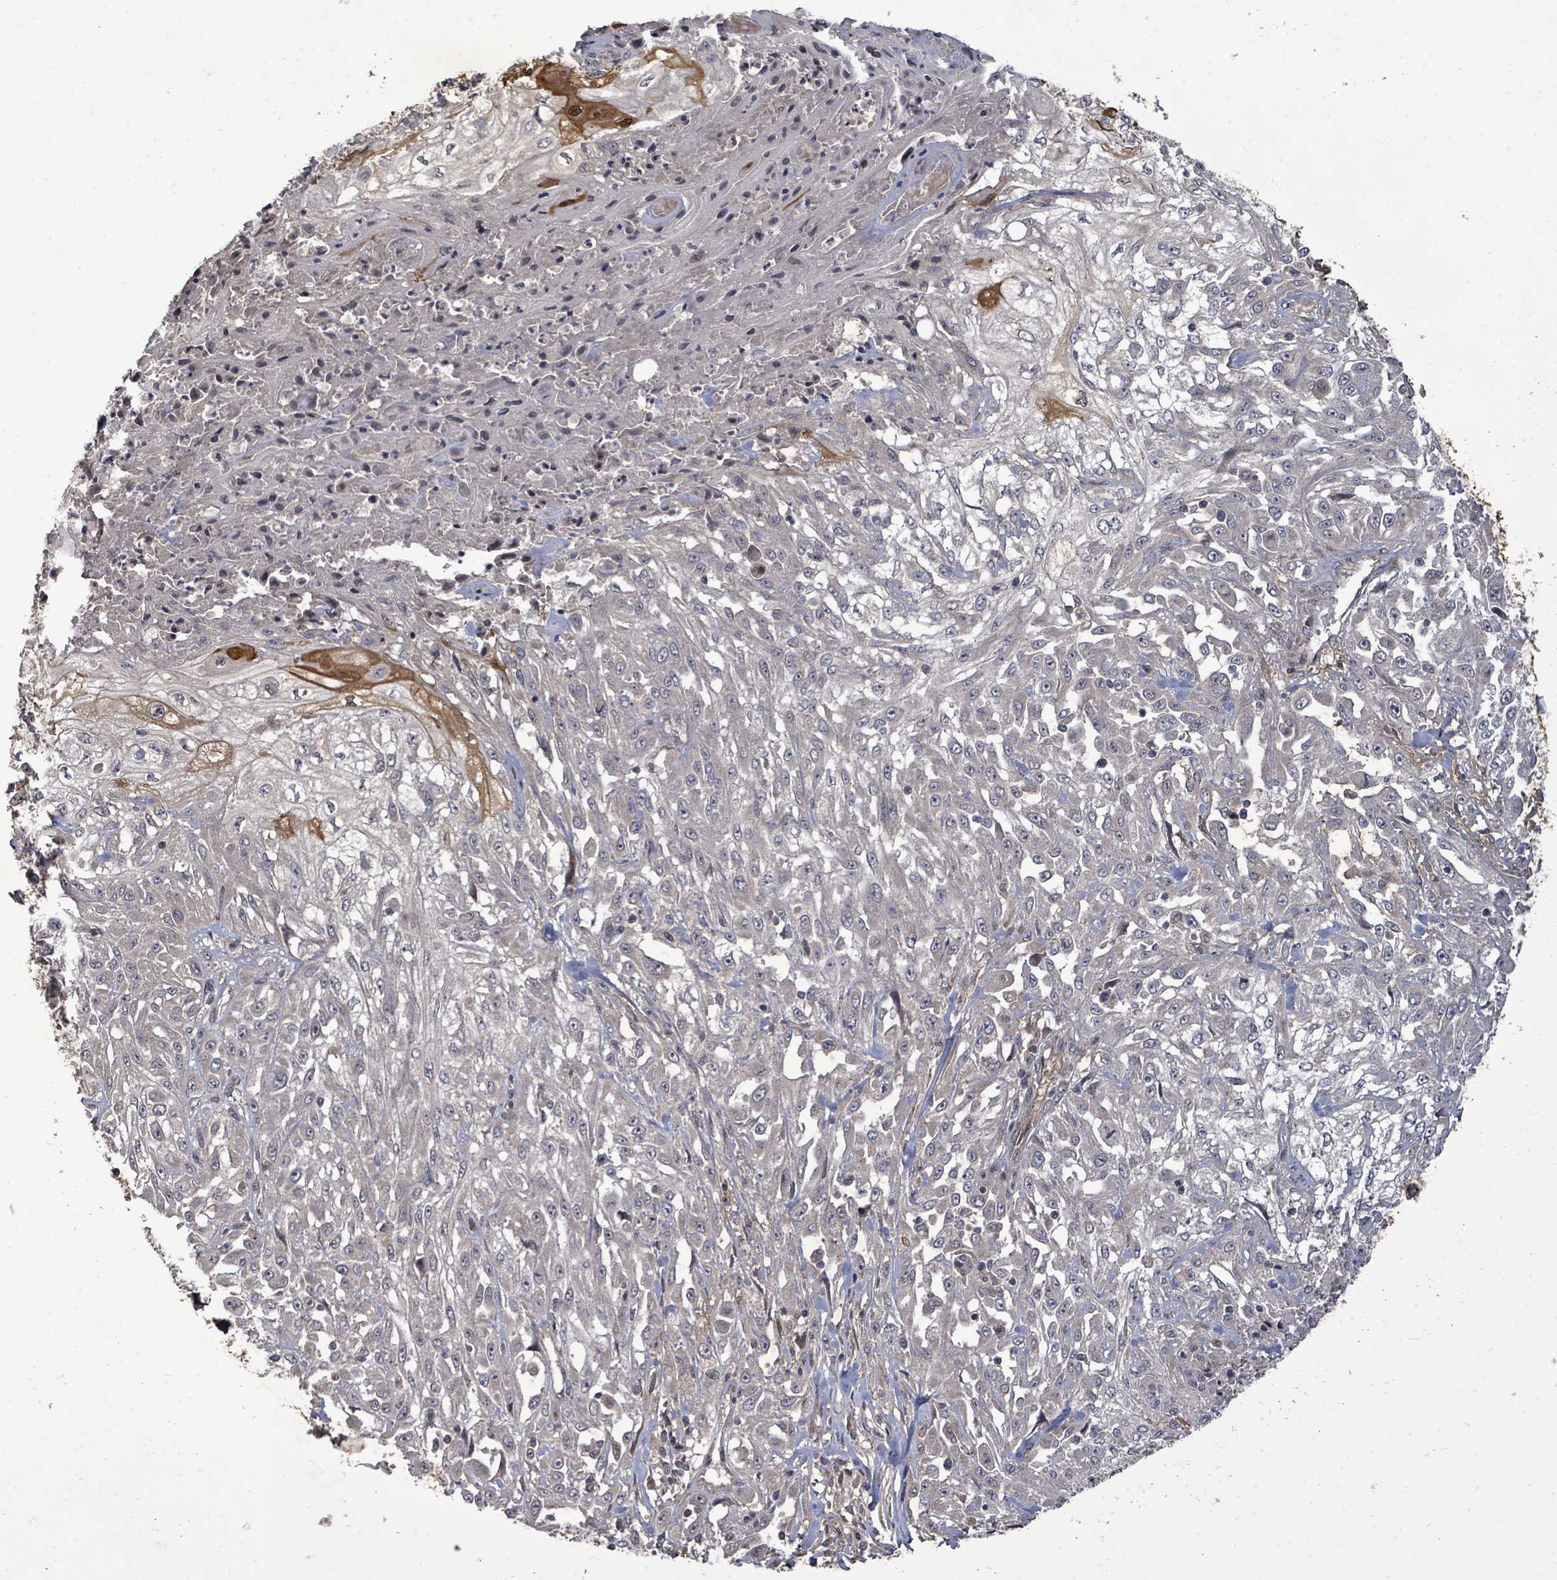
{"staining": {"intensity": "moderate", "quantity": "<25%", "location": "cytoplasmic/membranous,nuclear"}, "tissue": "skin cancer", "cell_type": "Tumor cells", "image_type": "cancer", "snomed": [{"axis": "morphology", "description": "Squamous cell carcinoma, NOS"}, {"axis": "morphology", "description": "Squamous cell carcinoma, metastatic, NOS"}, {"axis": "topography", "description": "Skin"}, {"axis": "topography", "description": "Lymph node"}], "caption": "A brown stain labels moderate cytoplasmic/membranous and nuclear expression of a protein in human skin cancer (metastatic squamous cell carcinoma) tumor cells.", "gene": "KRTAP27-1", "patient": {"sex": "male", "age": 75}}